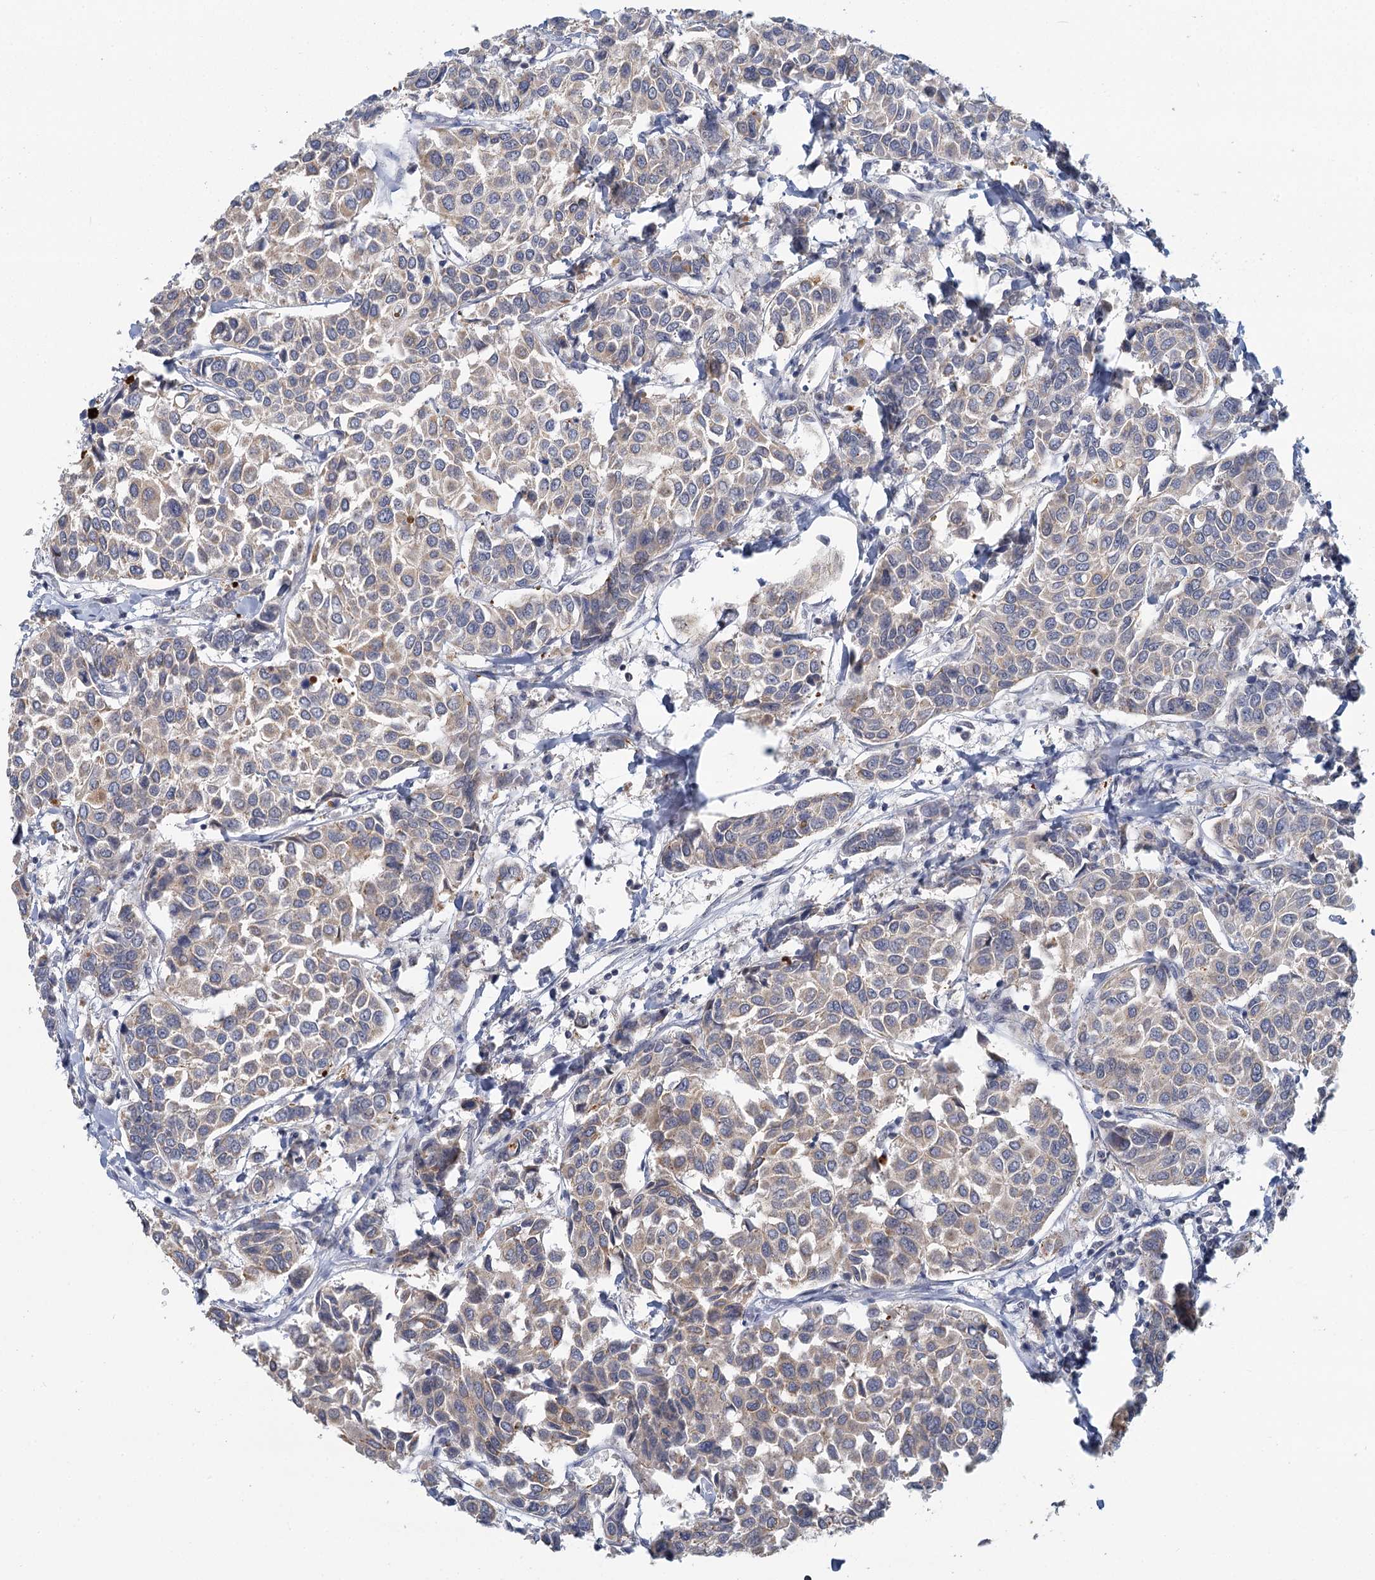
{"staining": {"intensity": "weak", "quantity": "25%-75%", "location": "cytoplasmic/membranous"}, "tissue": "breast cancer", "cell_type": "Tumor cells", "image_type": "cancer", "snomed": [{"axis": "morphology", "description": "Duct carcinoma"}, {"axis": "topography", "description": "Breast"}], "caption": "Breast cancer was stained to show a protein in brown. There is low levels of weak cytoplasmic/membranous staining in approximately 25%-75% of tumor cells. The staining was performed using DAB (3,3'-diaminobenzidine), with brown indicating positive protein expression. Nuclei are stained blue with hematoxylin.", "gene": "GPATCH11", "patient": {"sex": "female", "age": 55}}